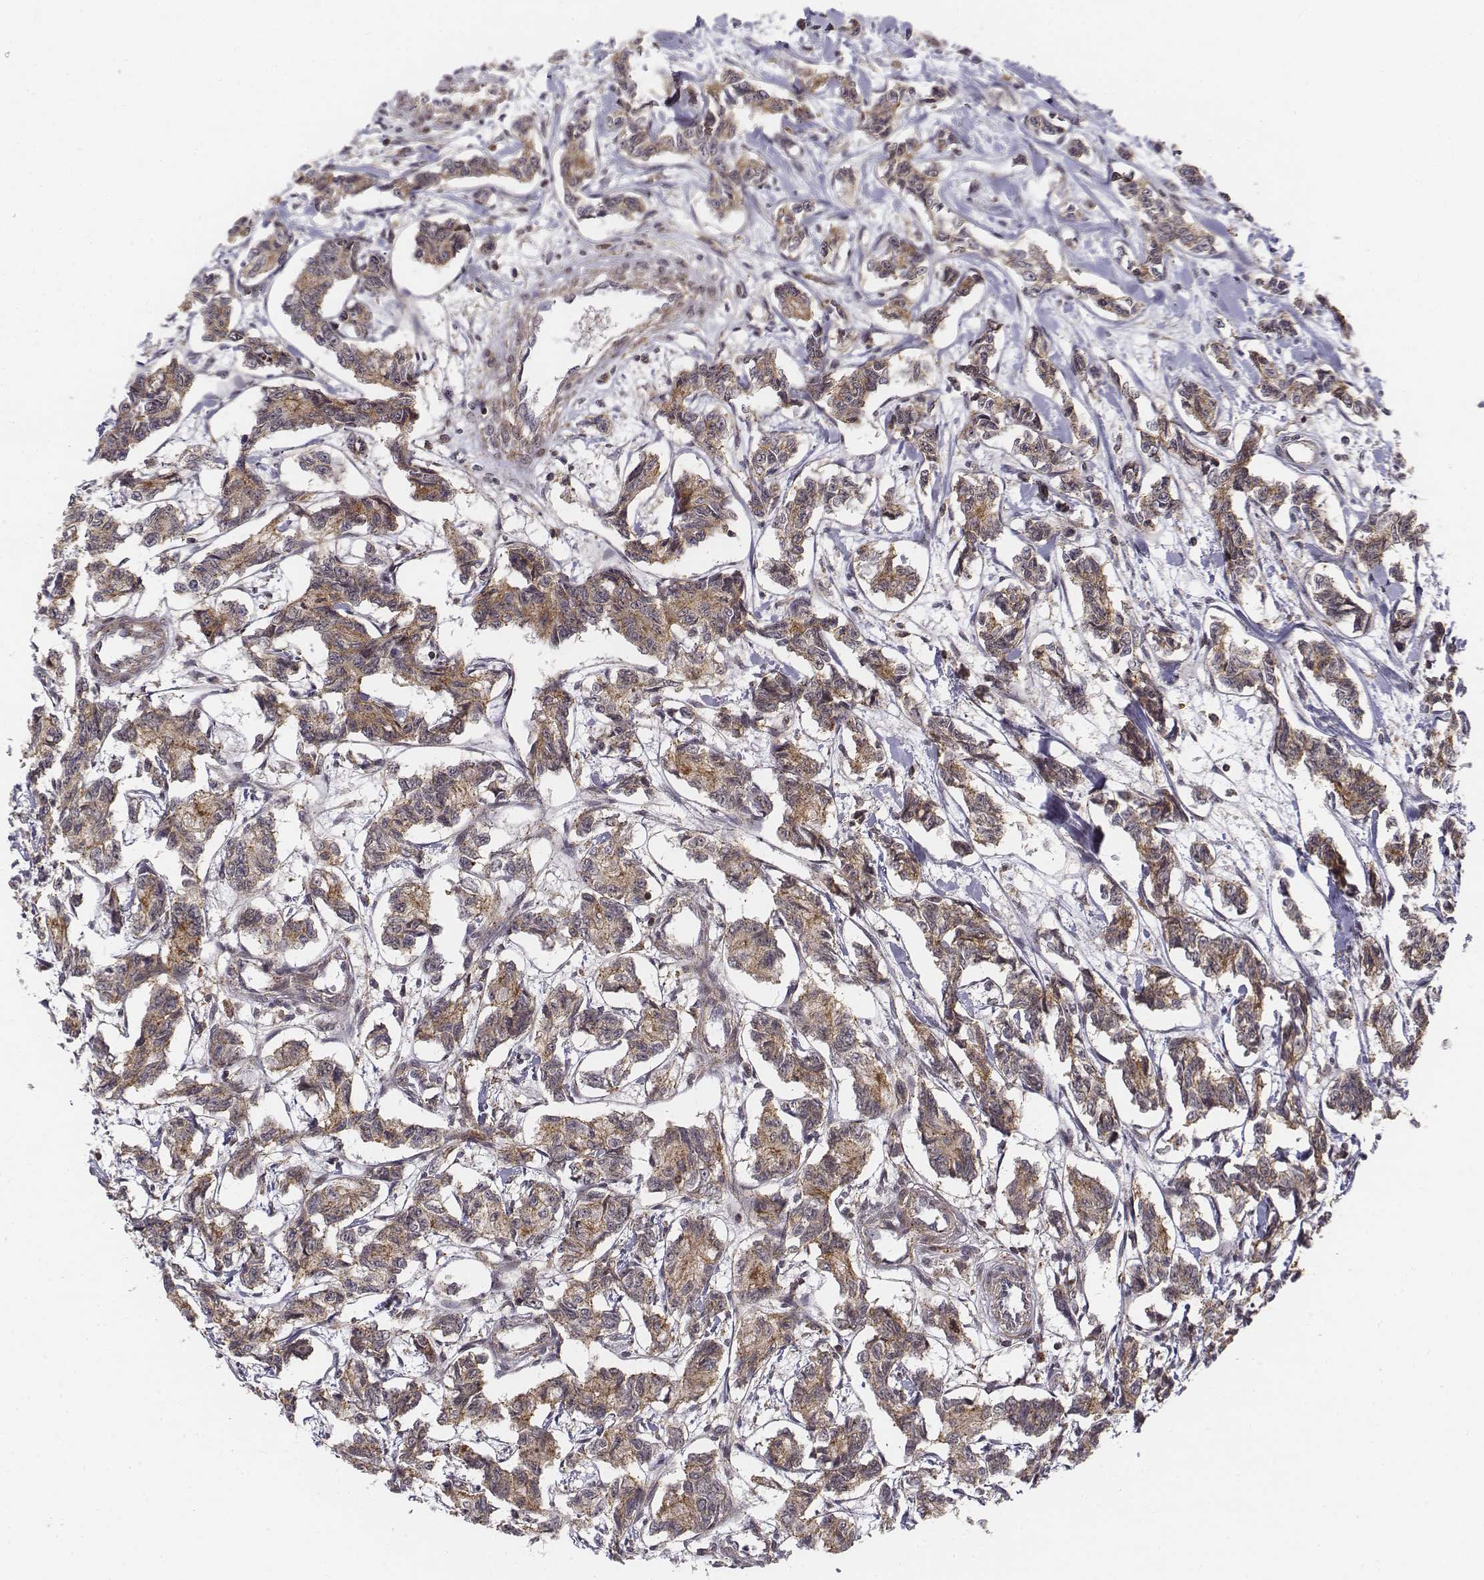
{"staining": {"intensity": "moderate", "quantity": ">75%", "location": "cytoplasmic/membranous"}, "tissue": "carcinoid", "cell_type": "Tumor cells", "image_type": "cancer", "snomed": [{"axis": "morphology", "description": "Carcinoid, malignant, NOS"}, {"axis": "topography", "description": "Kidney"}], "caption": "Approximately >75% of tumor cells in human carcinoid (malignant) demonstrate moderate cytoplasmic/membranous protein staining as visualized by brown immunohistochemical staining.", "gene": "ZFYVE19", "patient": {"sex": "female", "age": 41}}